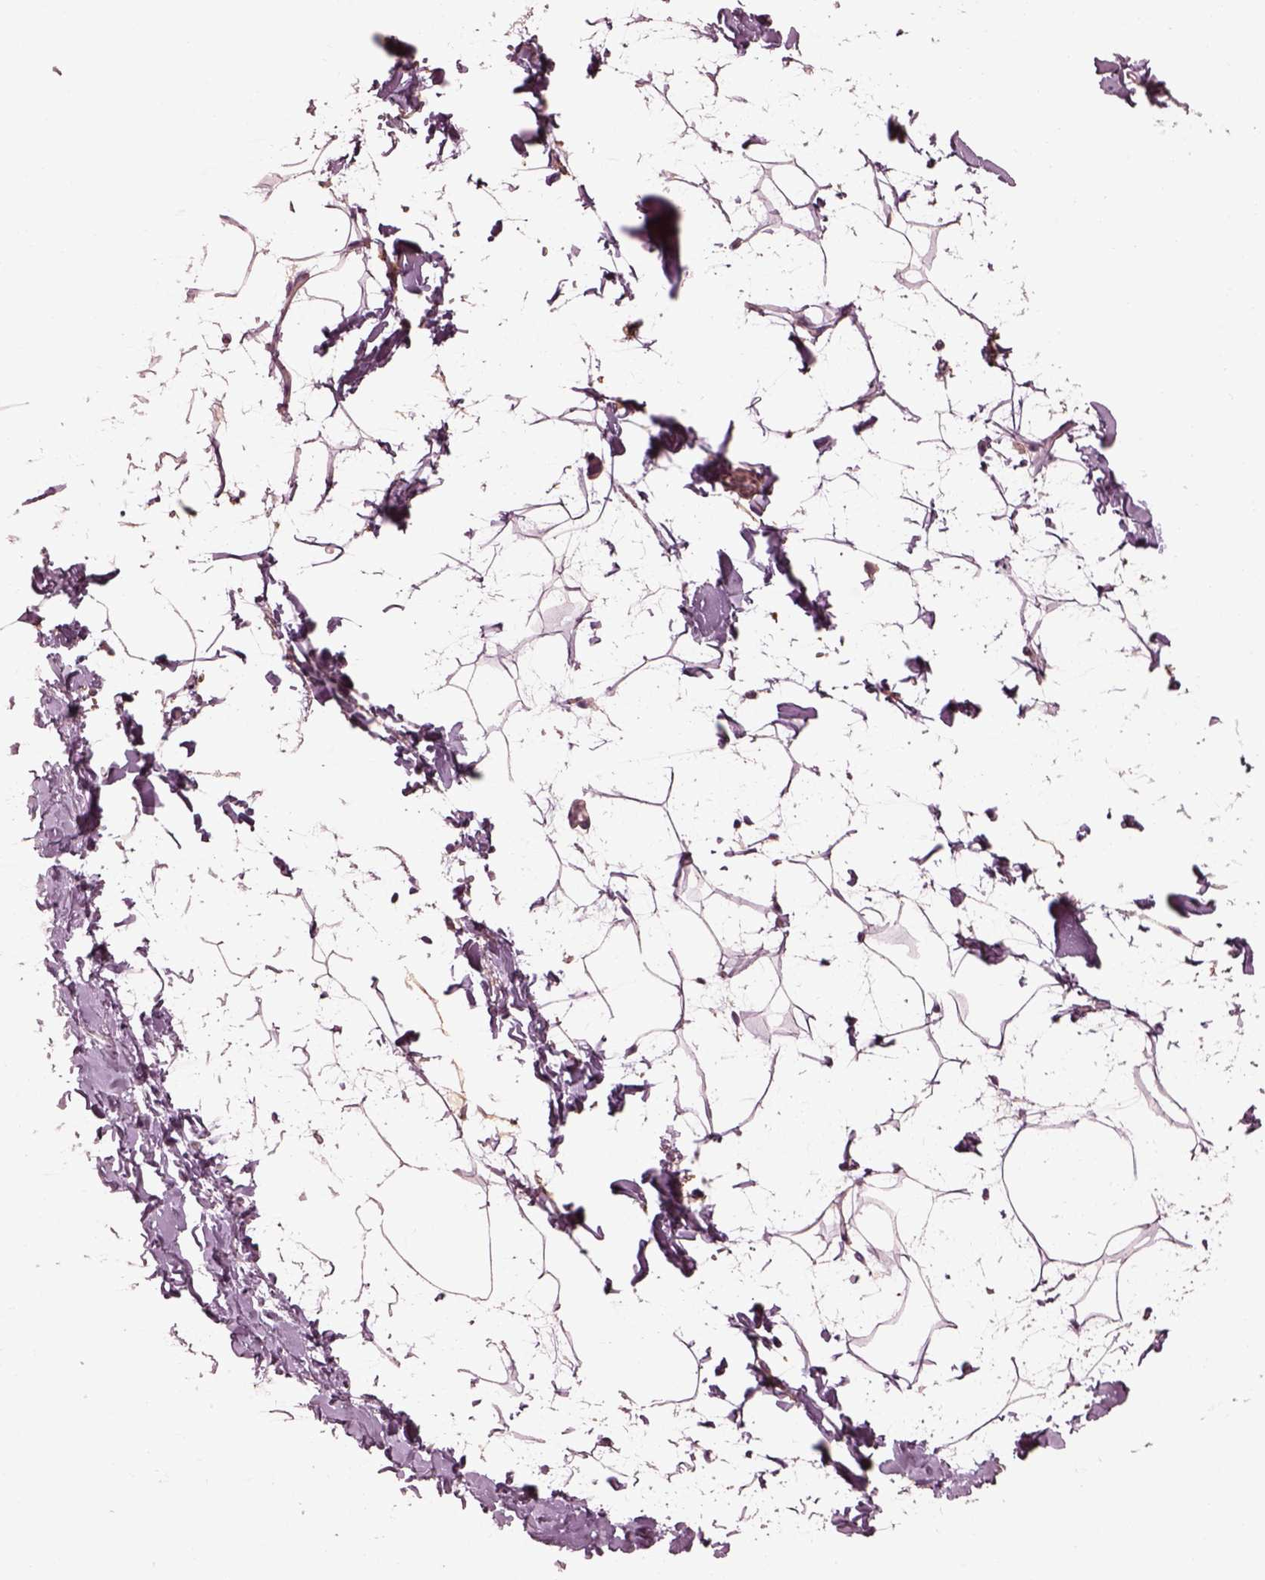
{"staining": {"intensity": "negative", "quantity": "none", "location": "none"}, "tissue": "adipose tissue", "cell_type": "Adipocytes", "image_type": "normal", "snomed": [{"axis": "morphology", "description": "Normal tissue, NOS"}, {"axis": "topography", "description": "Gallbladder"}, {"axis": "topography", "description": "Peripheral nerve tissue"}], "caption": "This is an immunohistochemistry (IHC) histopathology image of normal adipose tissue. There is no positivity in adipocytes.", "gene": "ELAPOR1", "patient": {"sex": "female", "age": 45}}